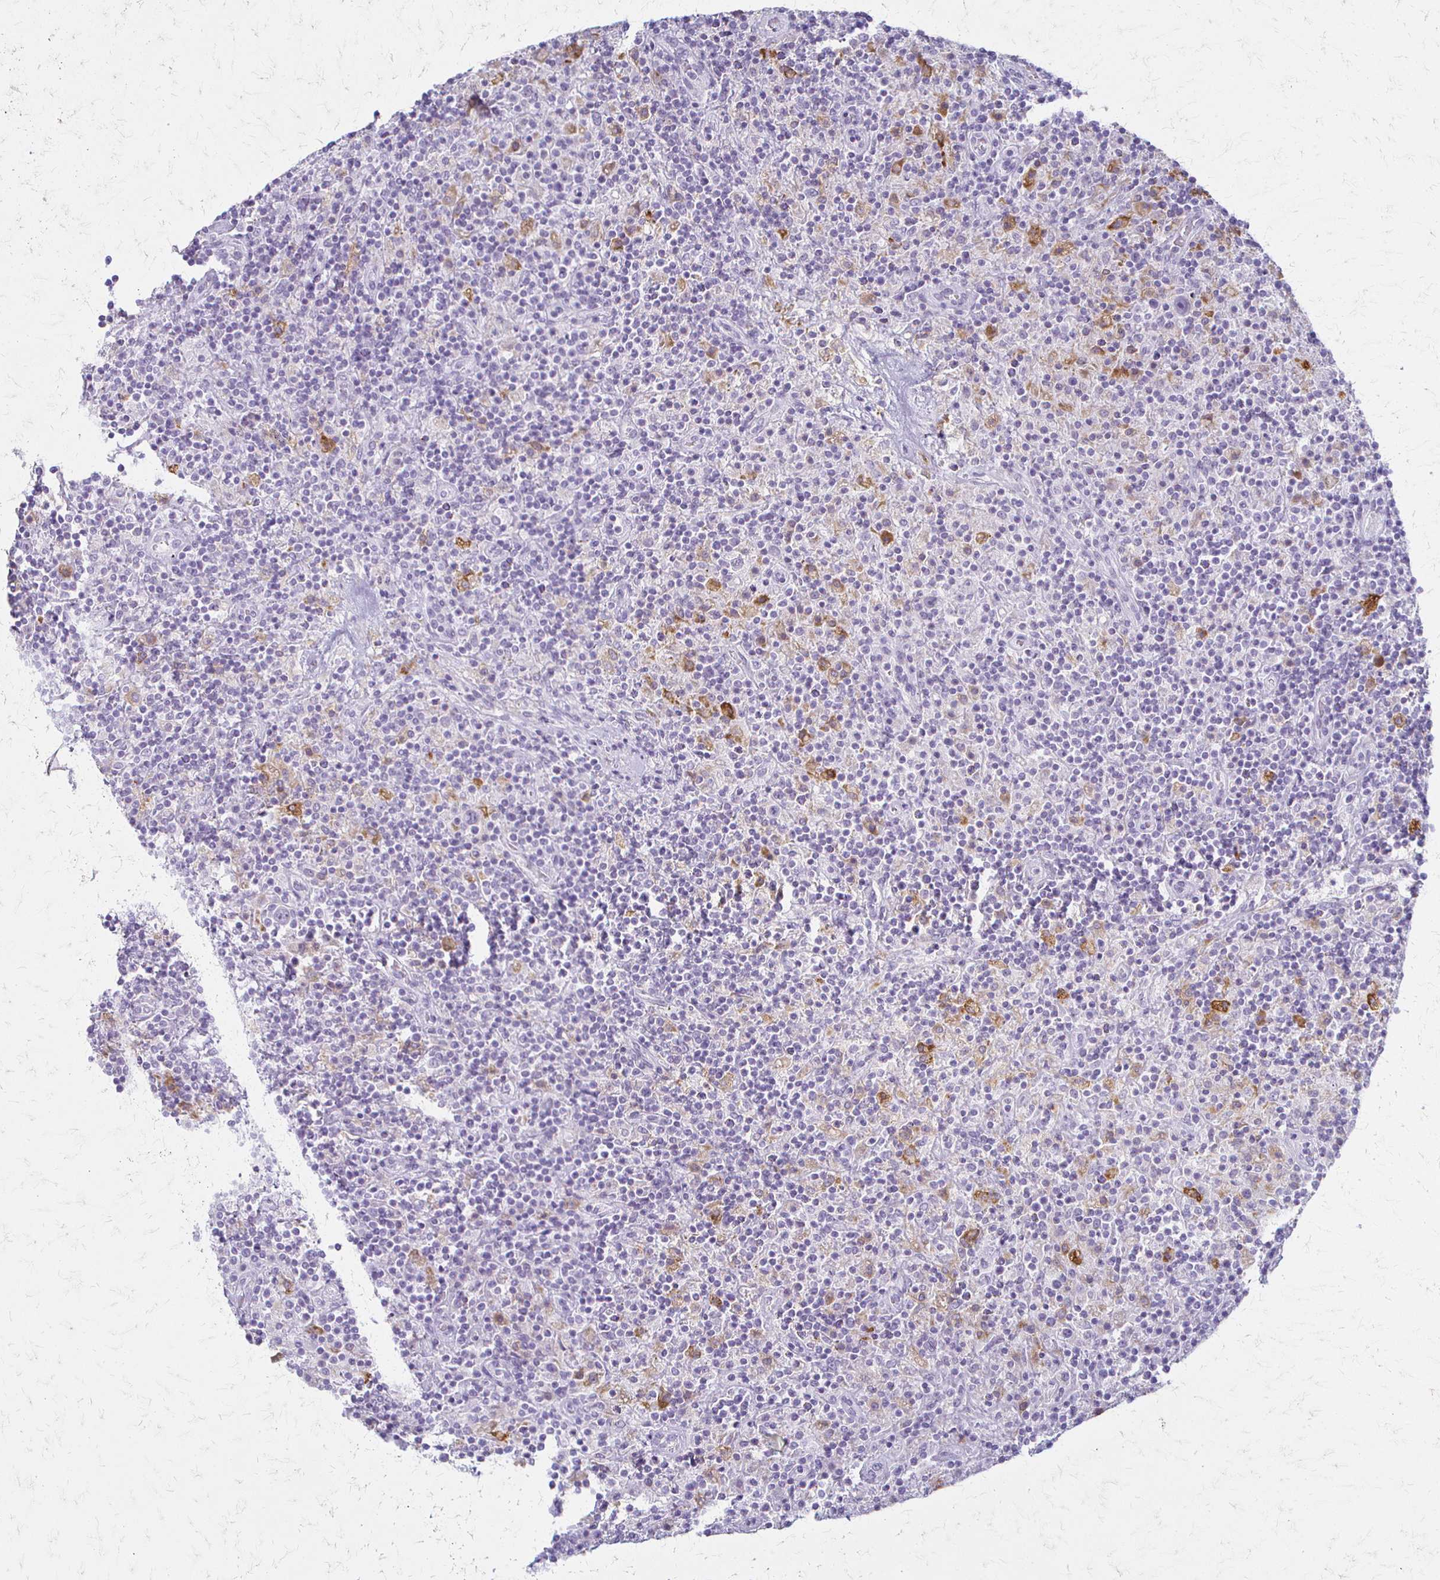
{"staining": {"intensity": "negative", "quantity": "none", "location": "none"}, "tissue": "lymphoma", "cell_type": "Tumor cells", "image_type": "cancer", "snomed": [{"axis": "morphology", "description": "Hodgkin's disease, NOS"}, {"axis": "topography", "description": "Thymus, NOS"}], "caption": "Tumor cells show no significant staining in lymphoma.", "gene": "ACP5", "patient": {"sex": "female", "age": 17}}